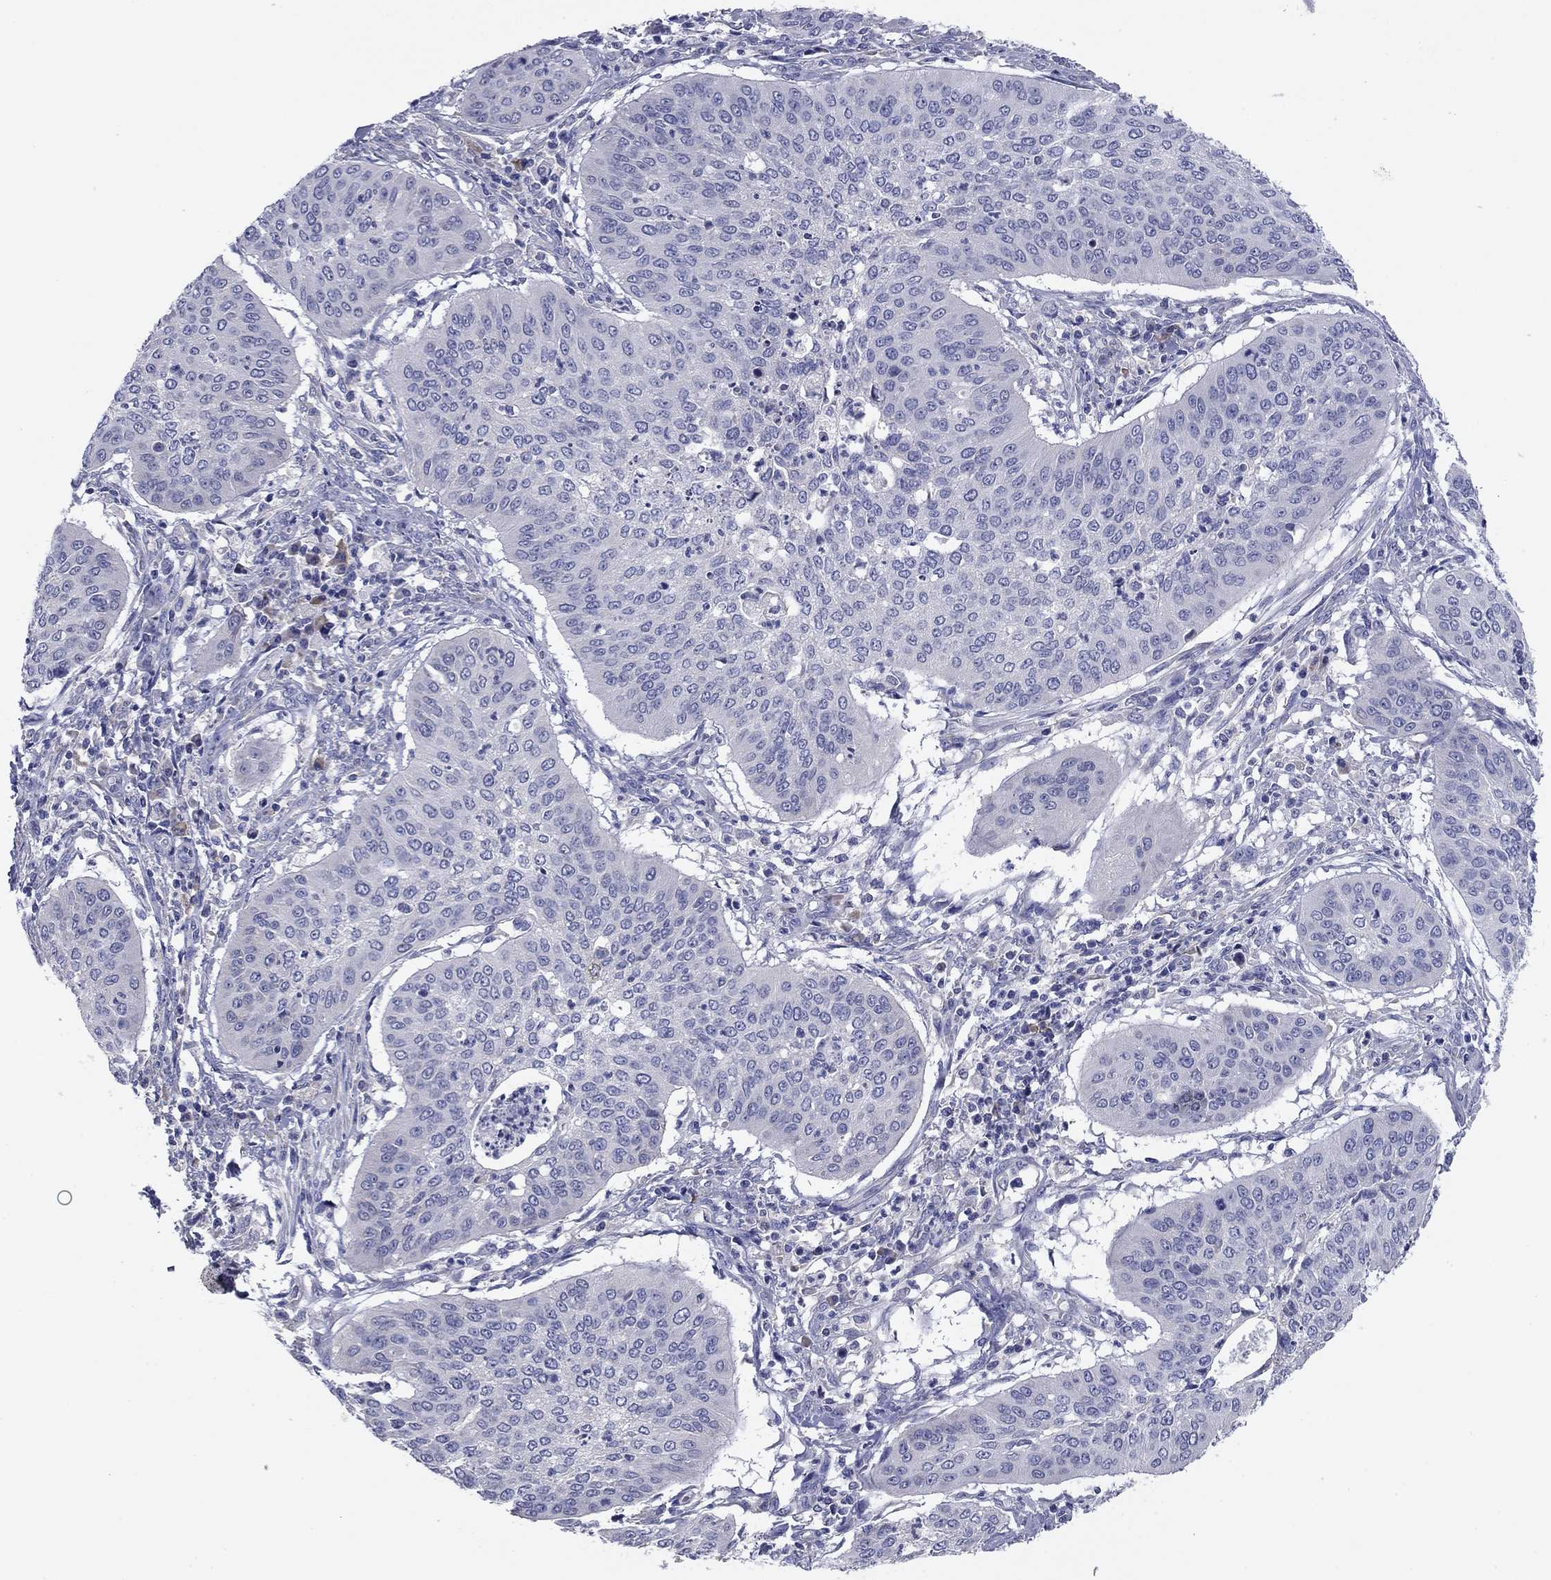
{"staining": {"intensity": "negative", "quantity": "none", "location": "none"}, "tissue": "cervical cancer", "cell_type": "Tumor cells", "image_type": "cancer", "snomed": [{"axis": "morphology", "description": "Normal tissue, NOS"}, {"axis": "morphology", "description": "Squamous cell carcinoma, NOS"}, {"axis": "topography", "description": "Cervix"}], "caption": "Cervical cancer (squamous cell carcinoma) was stained to show a protein in brown. There is no significant positivity in tumor cells.", "gene": "GRK7", "patient": {"sex": "female", "age": 39}}